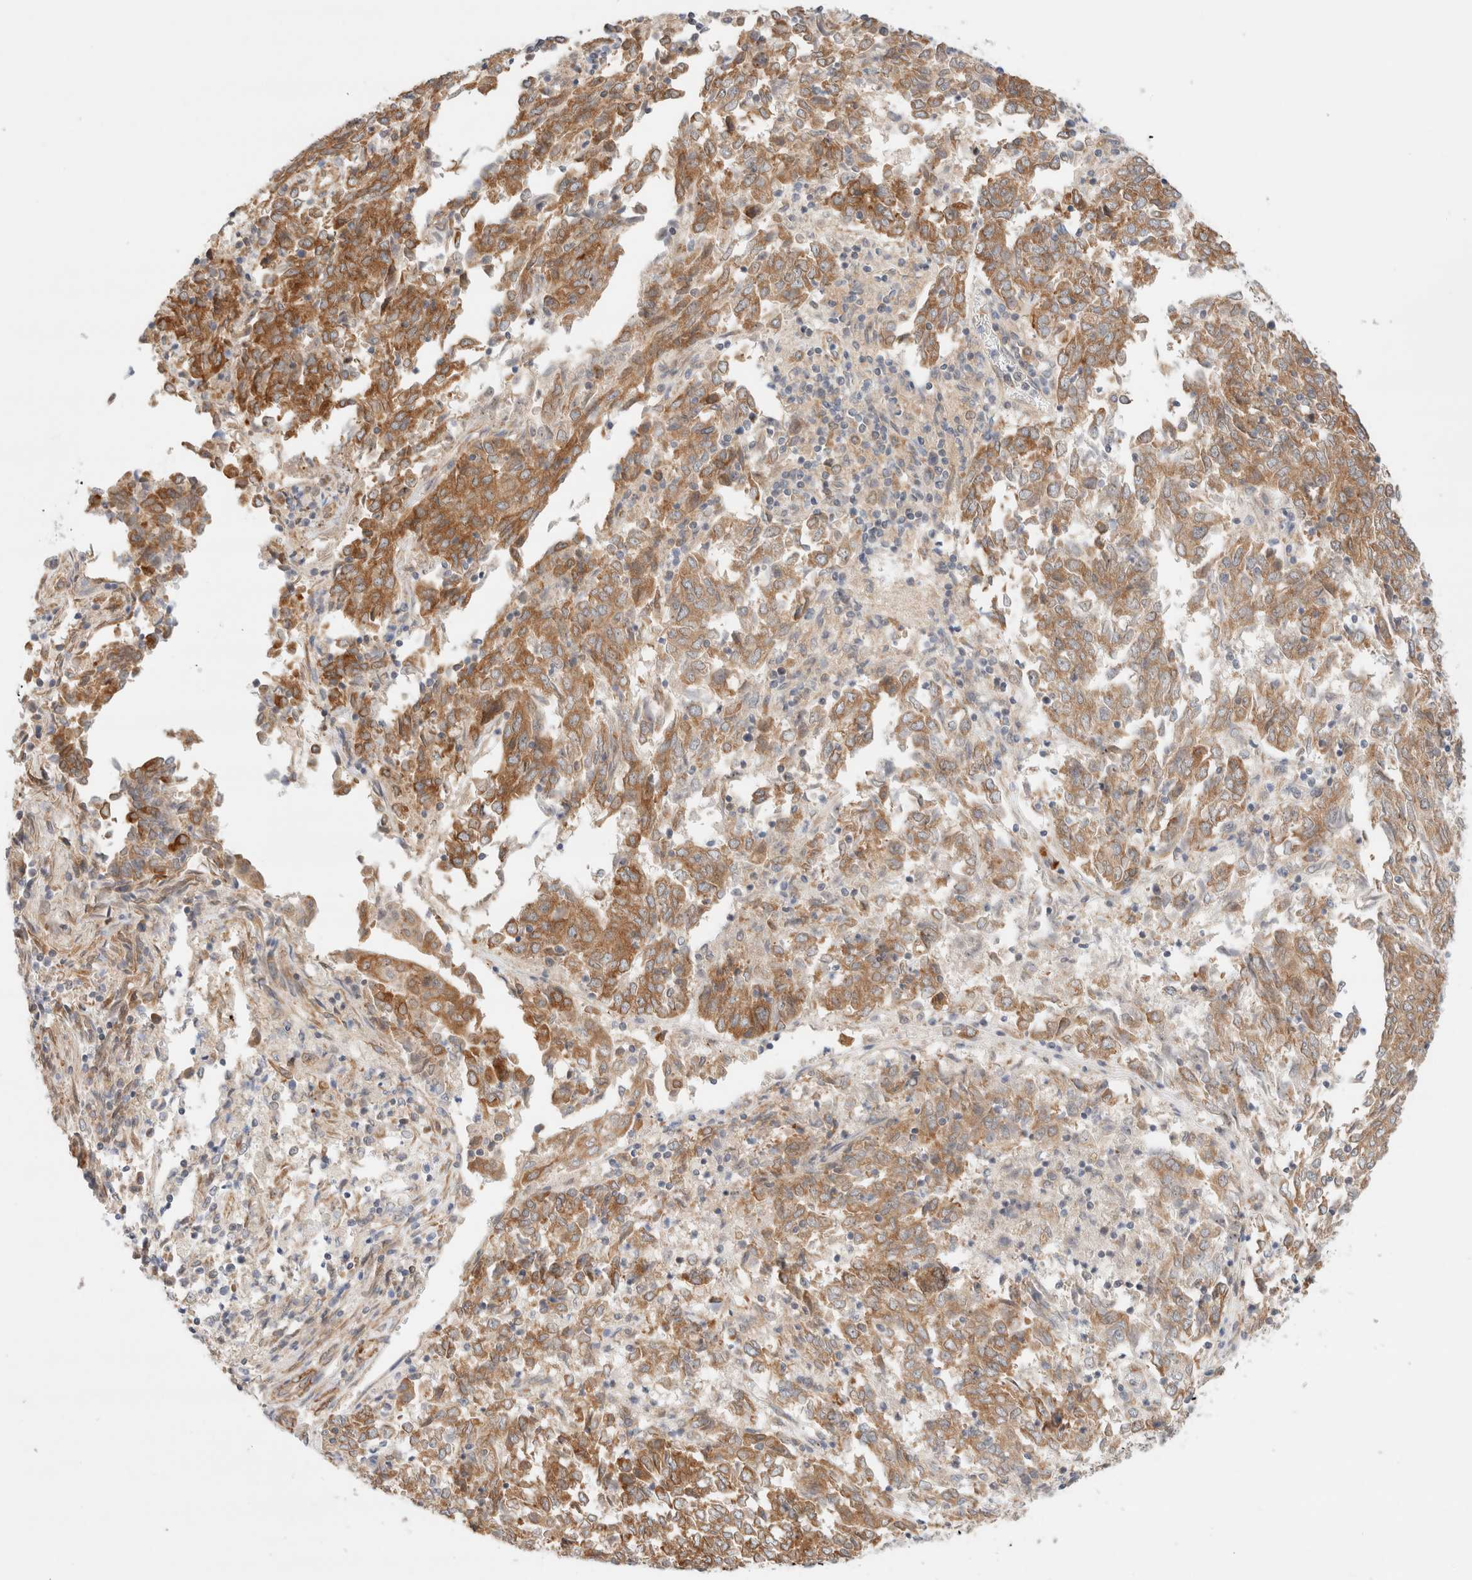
{"staining": {"intensity": "moderate", "quantity": ">75%", "location": "cytoplasmic/membranous"}, "tissue": "endometrial cancer", "cell_type": "Tumor cells", "image_type": "cancer", "snomed": [{"axis": "morphology", "description": "Adenocarcinoma, NOS"}, {"axis": "topography", "description": "Endometrium"}], "caption": "The micrograph displays a brown stain indicating the presence of a protein in the cytoplasmic/membranous of tumor cells in adenocarcinoma (endometrial). Immunohistochemistry stains the protein in brown and the nuclei are stained blue.", "gene": "RRP15", "patient": {"sex": "female", "age": 80}}